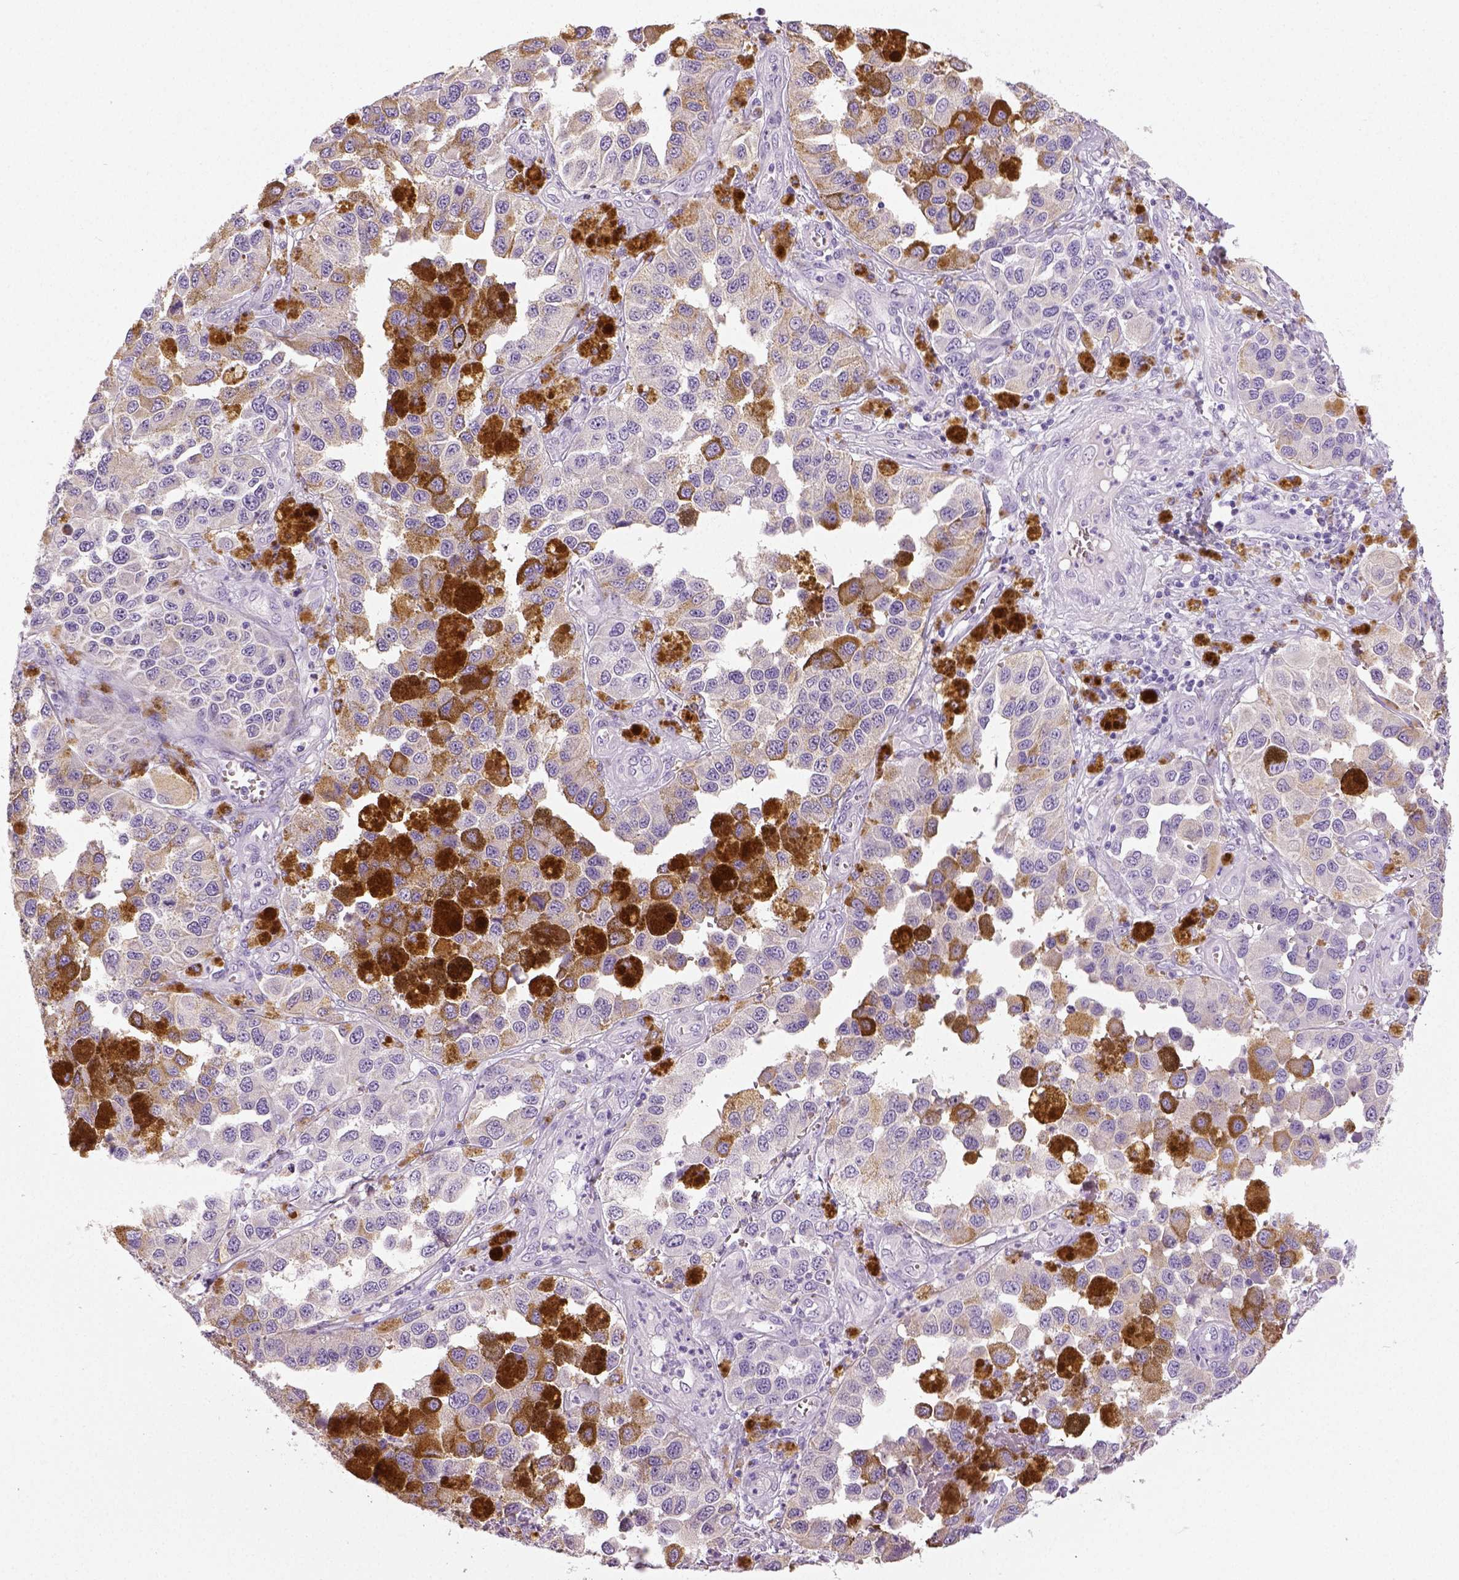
{"staining": {"intensity": "negative", "quantity": "none", "location": "none"}, "tissue": "melanoma", "cell_type": "Tumor cells", "image_type": "cancer", "snomed": [{"axis": "morphology", "description": "Malignant melanoma, NOS"}, {"axis": "topography", "description": "Skin"}], "caption": "High power microscopy photomicrograph of an IHC image of melanoma, revealing no significant expression in tumor cells. (Brightfield microscopy of DAB IHC at high magnification).", "gene": "NECAB2", "patient": {"sex": "female", "age": 58}}